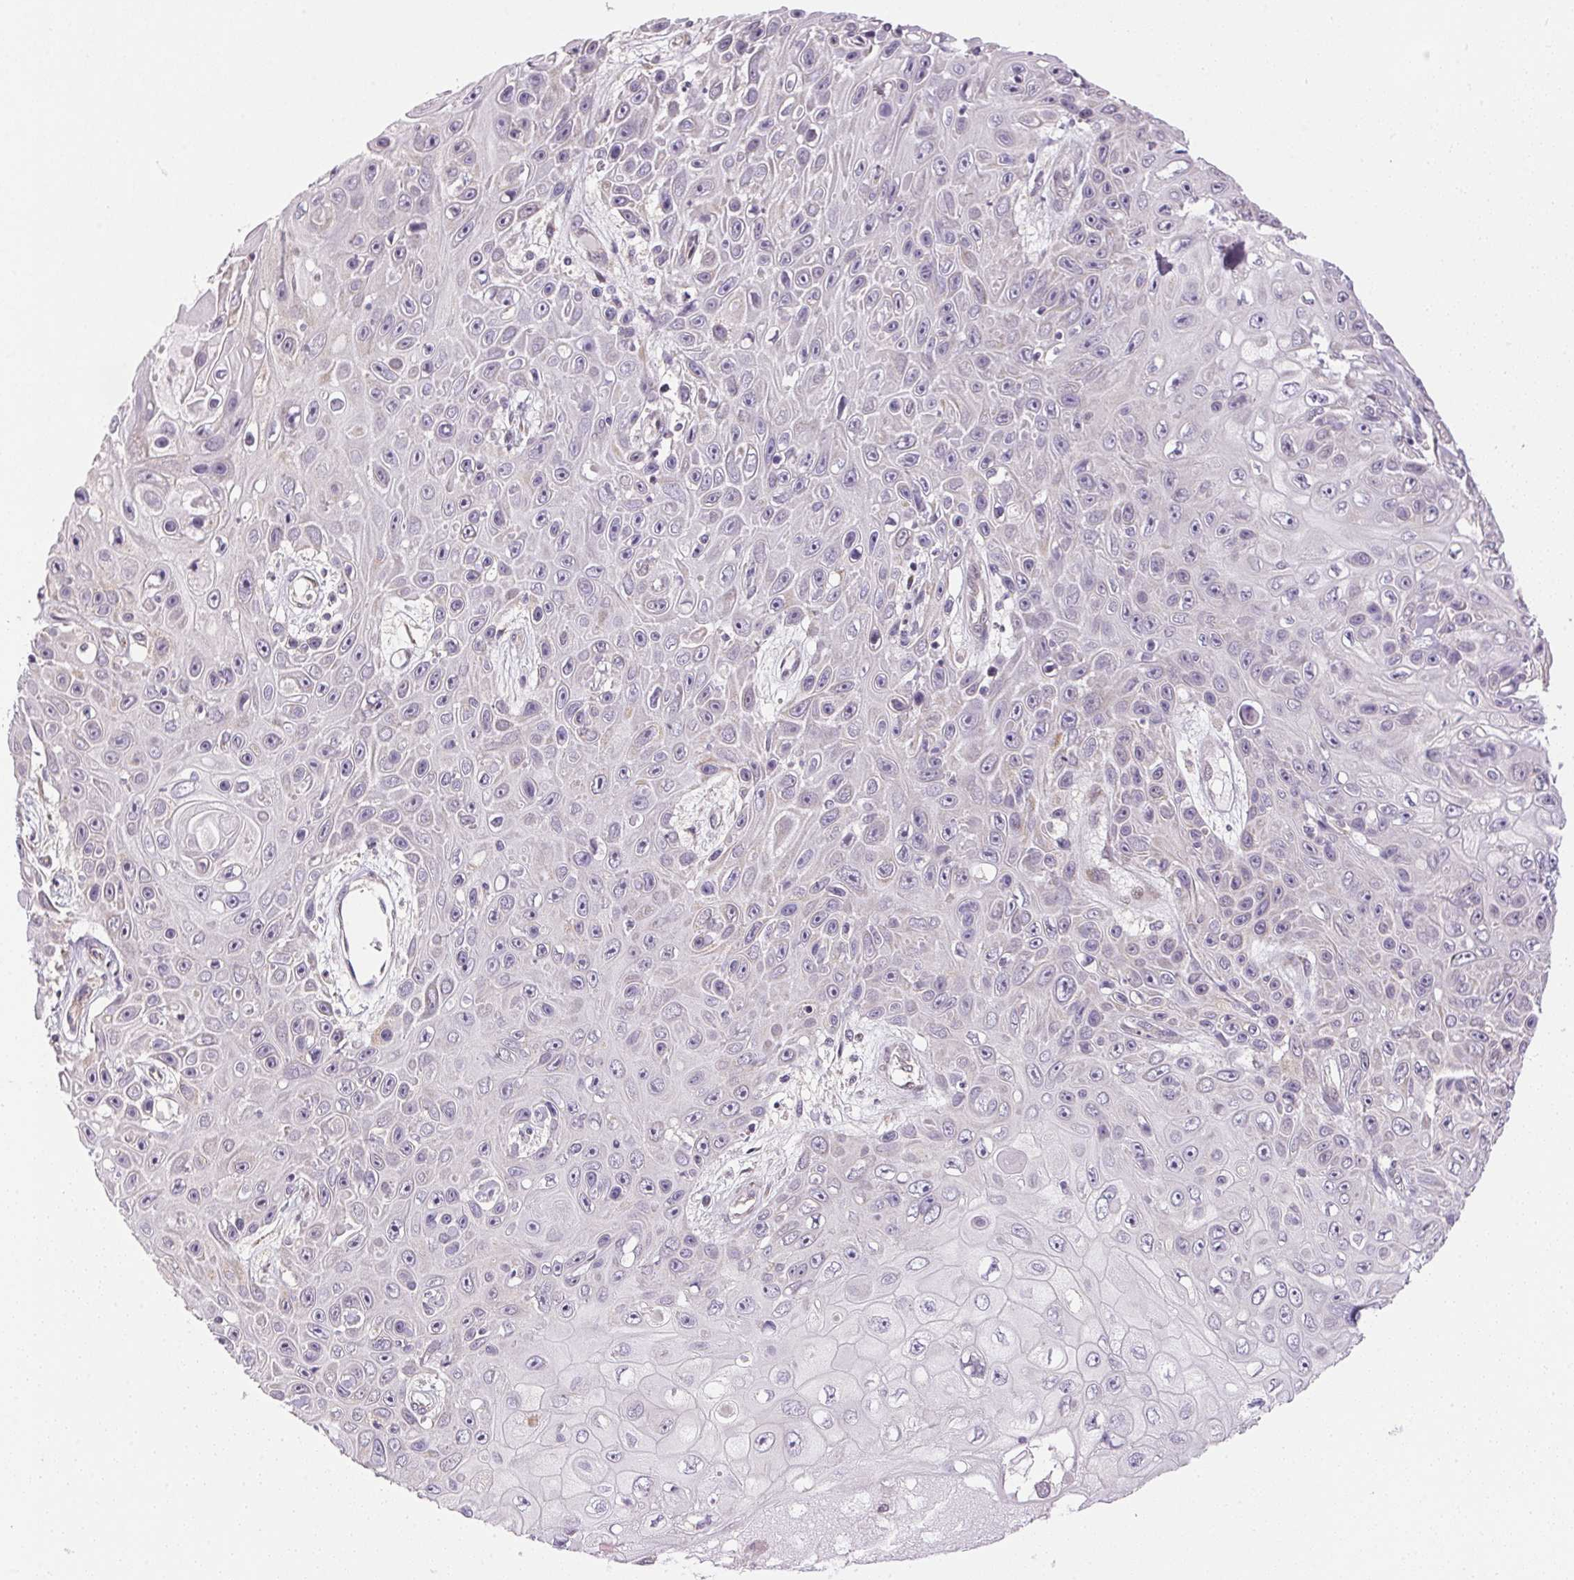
{"staining": {"intensity": "negative", "quantity": "none", "location": "none"}, "tissue": "skin cancer", "cell_type": "Tumor cells", "image_type": "cancer", "snomed": [{"axis": "morphology", "description": "Squamous cell carcinoma, NOS"}, {"axis": "topography", "description": "Skin"}], "caption": "Tumor cells show no significant protein expression in squamous cell carcinoma (skin).", "gene": "SC5D", "patient": {"sex": "male", "age": 82}}